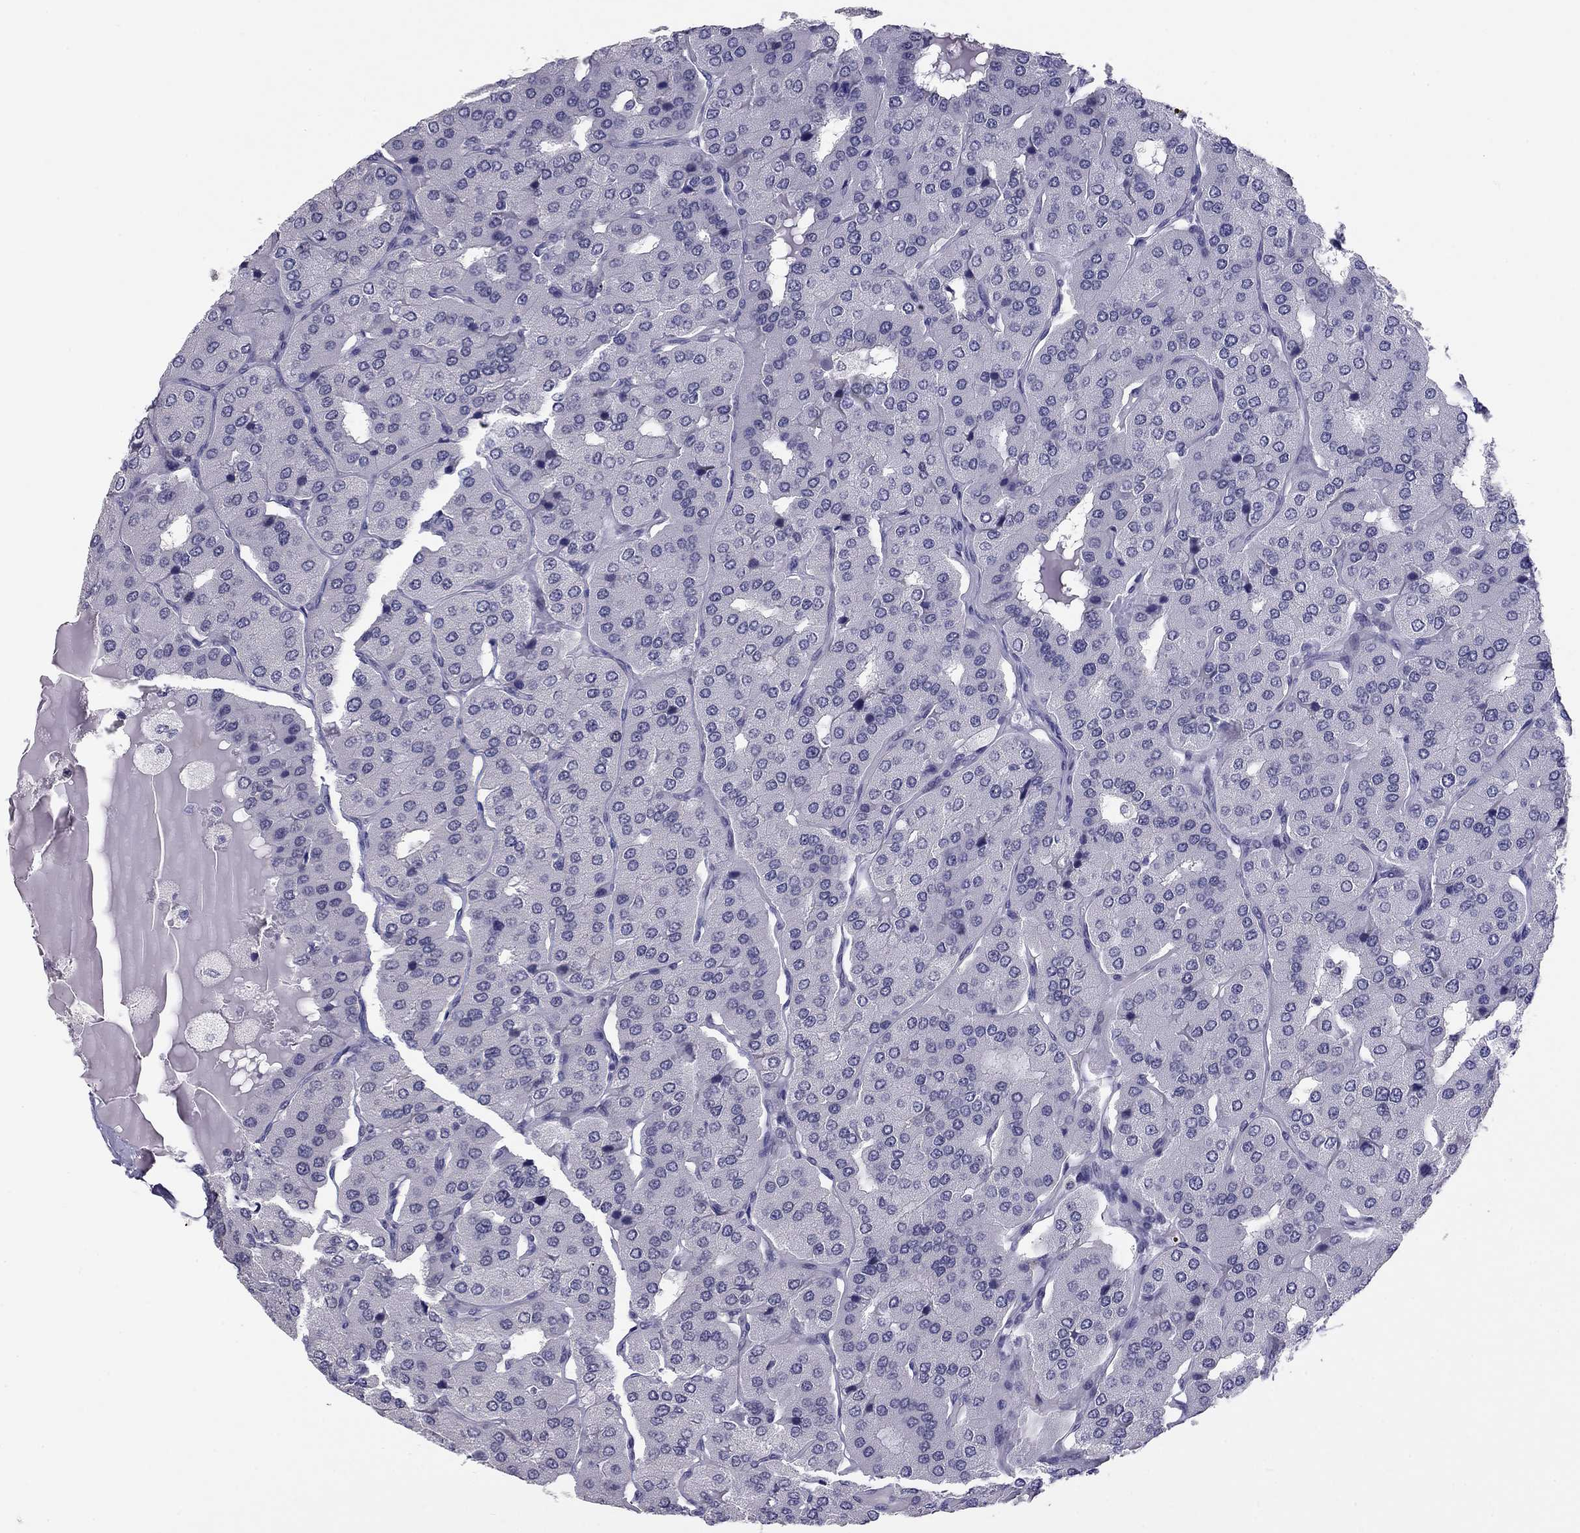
{"staining": {"intensity": "negative", "quantity": "none", "location": "none"}, "tissue": "parathyroid gland", "cell_type": "Glandular cells", "image_type": "normal", "snomed": [{"axis": "morphology", "description": "Normal tissue, NOS"}, {"axis": "morphology", "description": "Adenoma, NOS"}, {"axis": "topography", "description": "Parathyroid gland"}], "caption": "This is a histopathology image of IHC staining of unremarkable parathyroid gland, which shows no staining in glandular cells. (DAB (3,3'-diaminobenzidine) IHC visualized using brightfield microscopy, high magnification).", "gene": "DOT1L", "patient": {"sex": "female", "age": 86}}